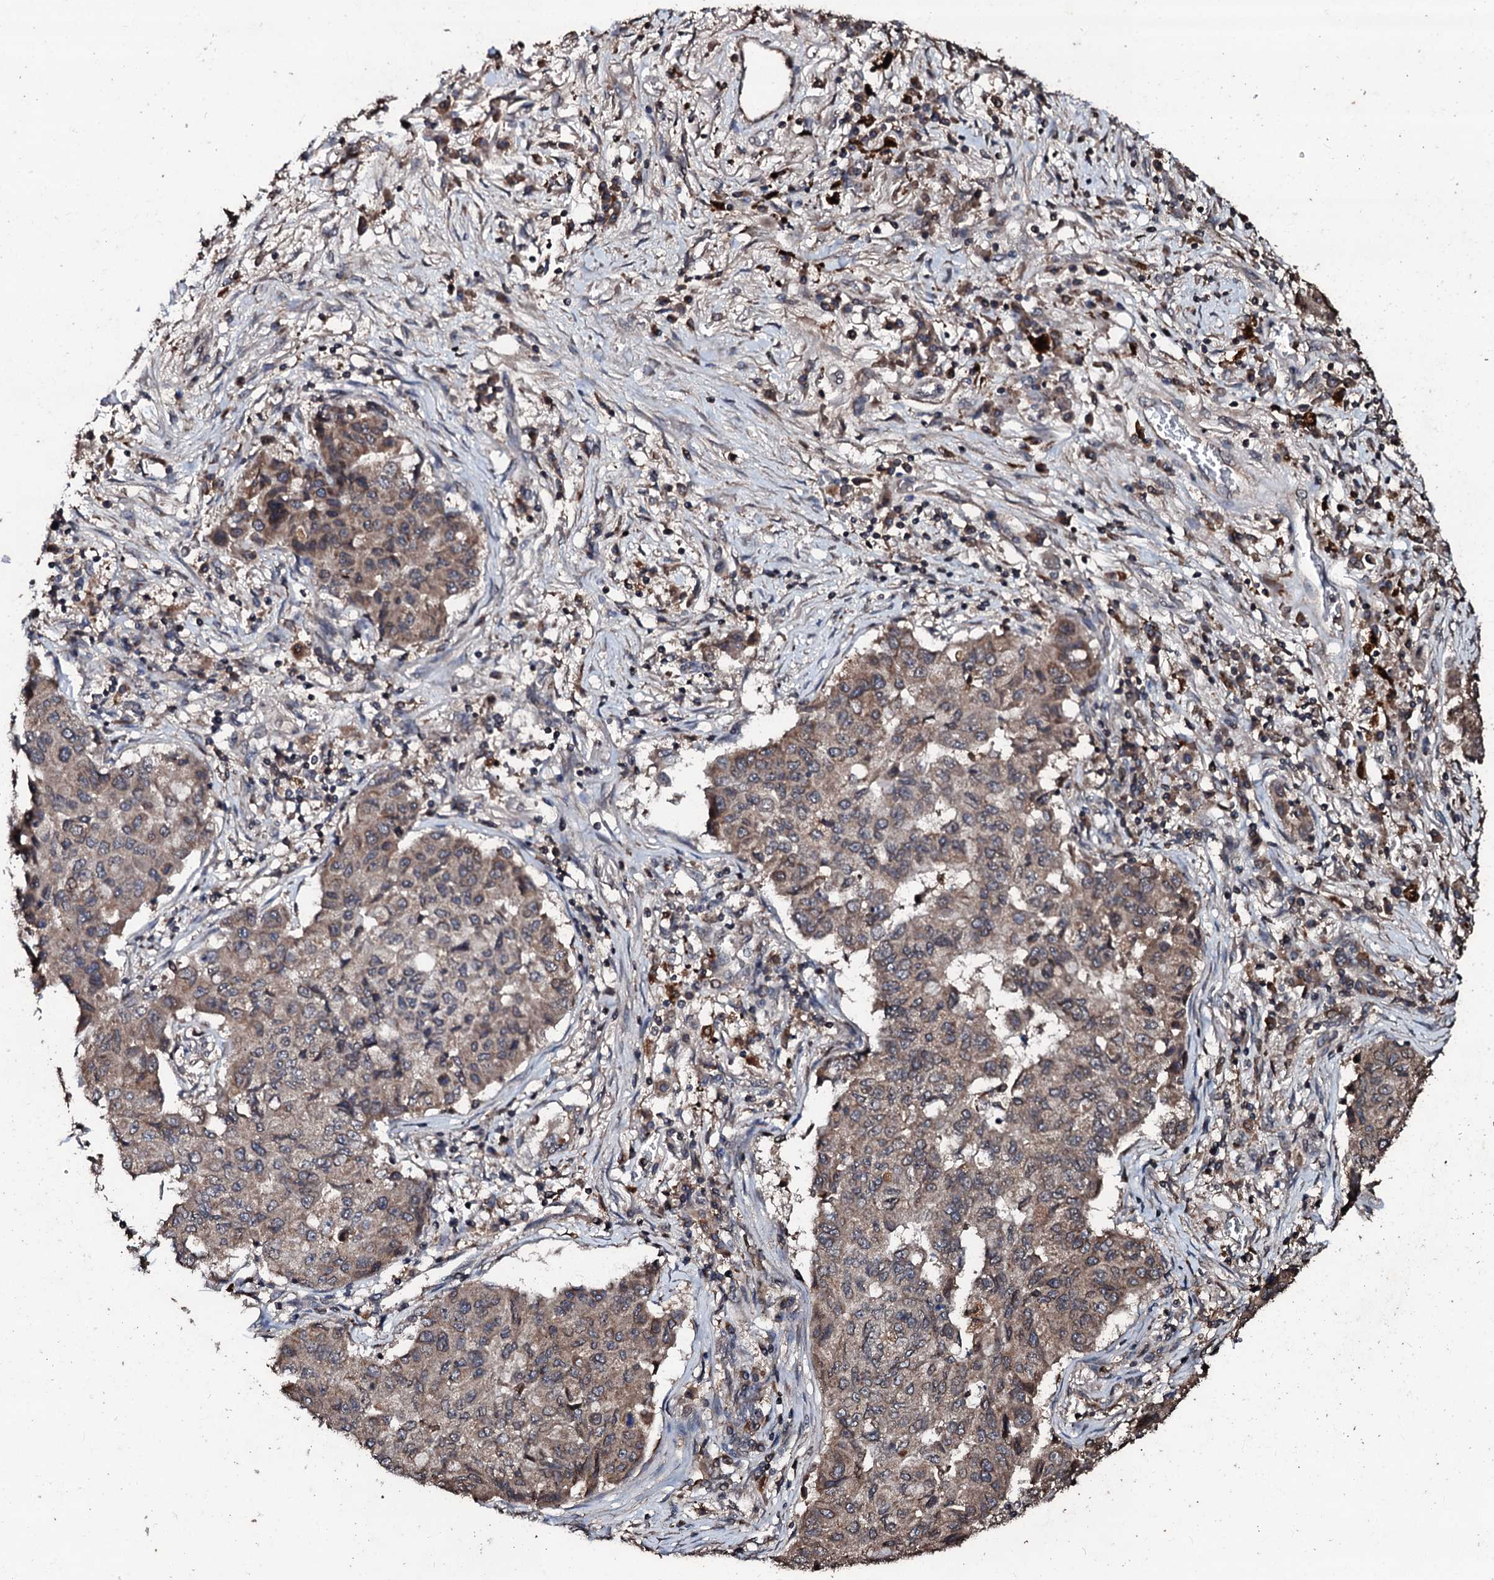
{"staining": {"intensity": "moderate", "quantity": ">75%", "location": "cytoplasmic/membranous"}, "tissue": "lung cancer", "cell_type": "Tumor cells", "image_type": "cancer", "snomed": [{"axis": "morphology", "description": "Squamous cell carcinoma, NOS"}, {"axis": "topography", "description": "Lung"}], "caption": "Squamous cell carcinoma (lung) tissue reveals moderate cytoplasmic/membranous positivity in approximately >75% of tumor cells, visualized by immunohistochemistry.", "gene": "SDHAF2", "patient": {"sex": "male", "age": 74}}